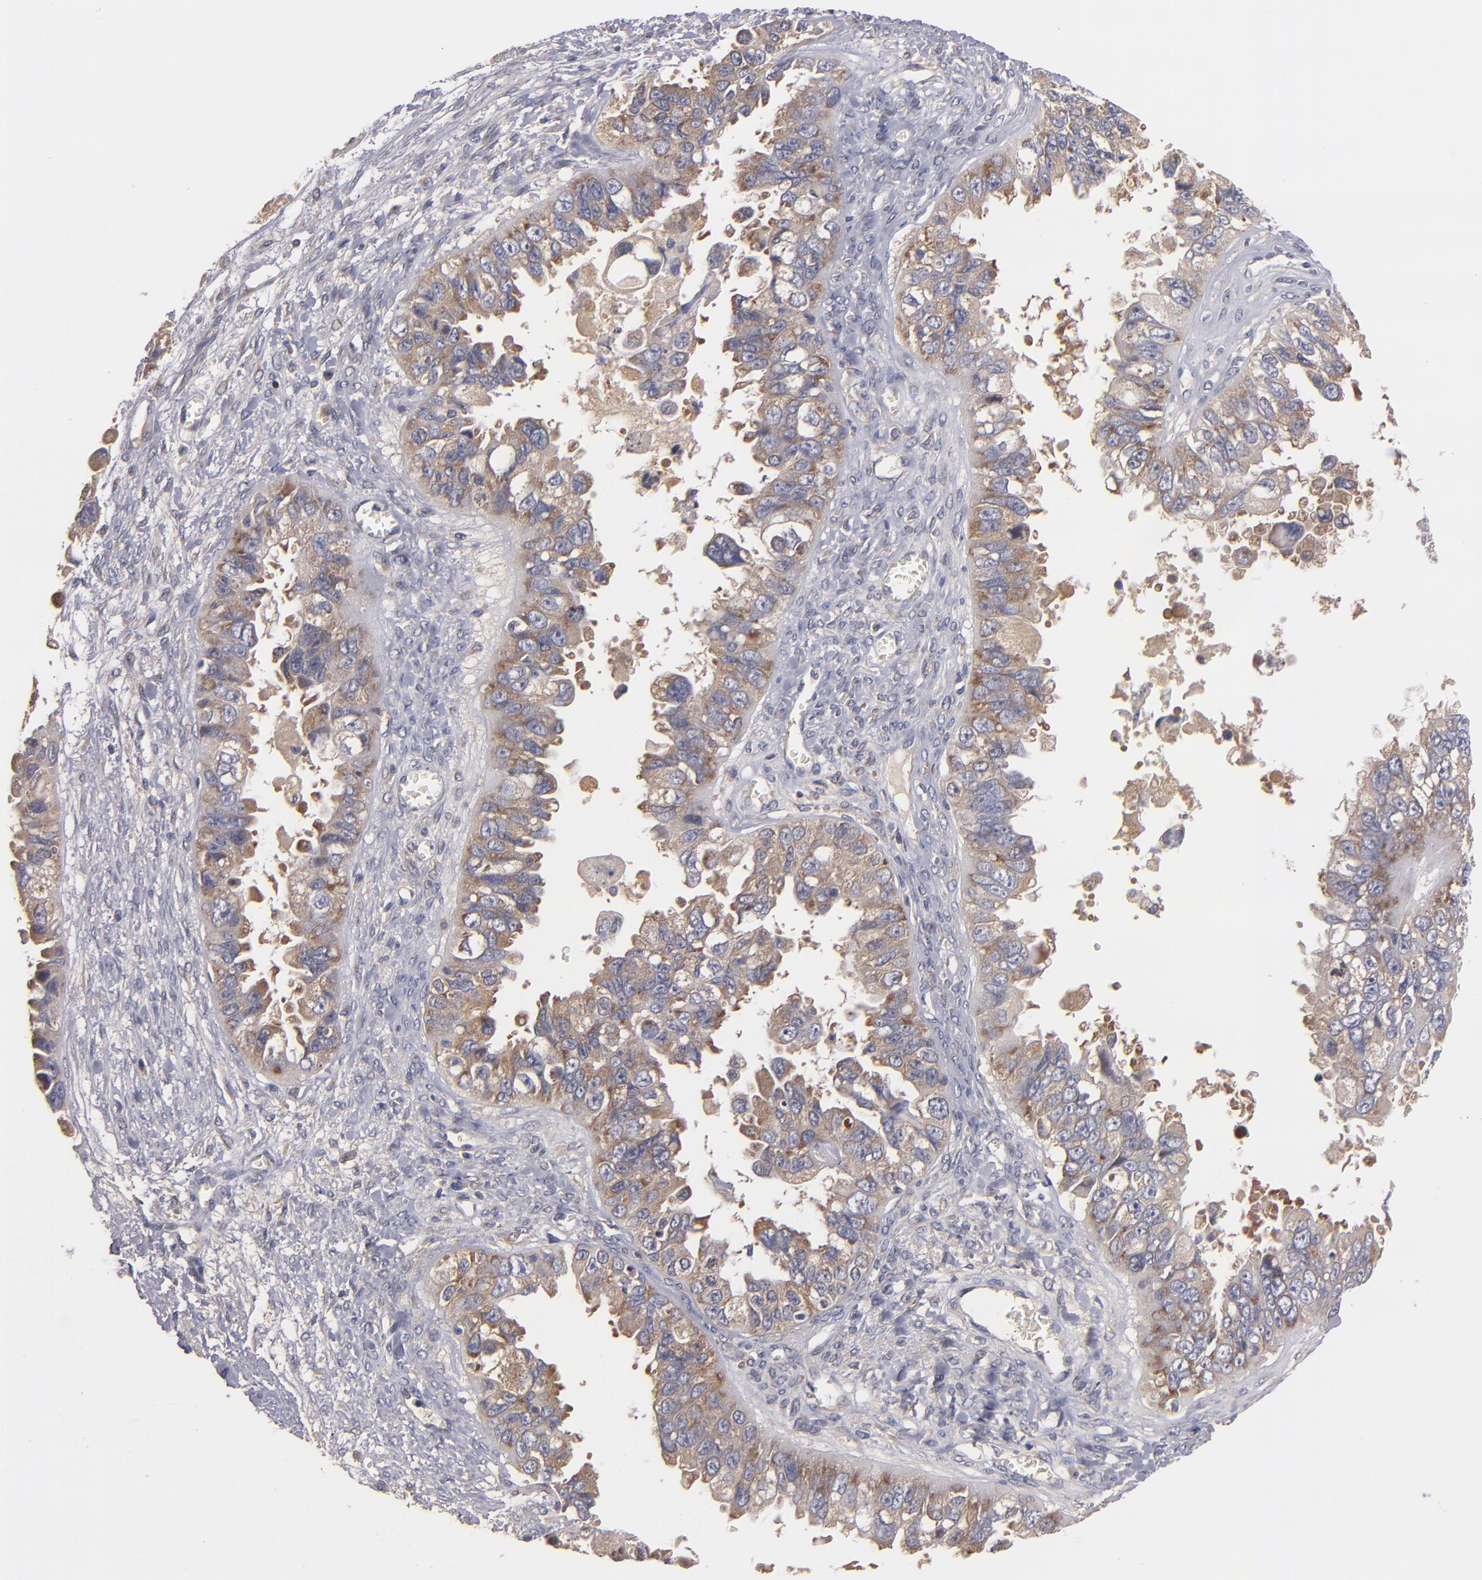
{"staining": {"intensity": "moderate", "quantity": "25%-75%", "location": "cytoplasmic/membranous"}, "tissue": "ovarian cancer", "cell_type": "Tumor cells", "image_type": "cancer", "snomed": [{"axis": "morphology", "description": "Carcinoma, endometroid"}, {"axis": "topography", "description": "Ovary"}], "caption": "A brown stain shows moderate cytoplasmic/membranous positivity of a protein in endometroid carcinoma (ovarian) tumor cells. (brown staining indicates protein expression, while blue staining denotes nuclei).", "gene": "UPF3B", "patient": {"sex": "female", "age": 85}}